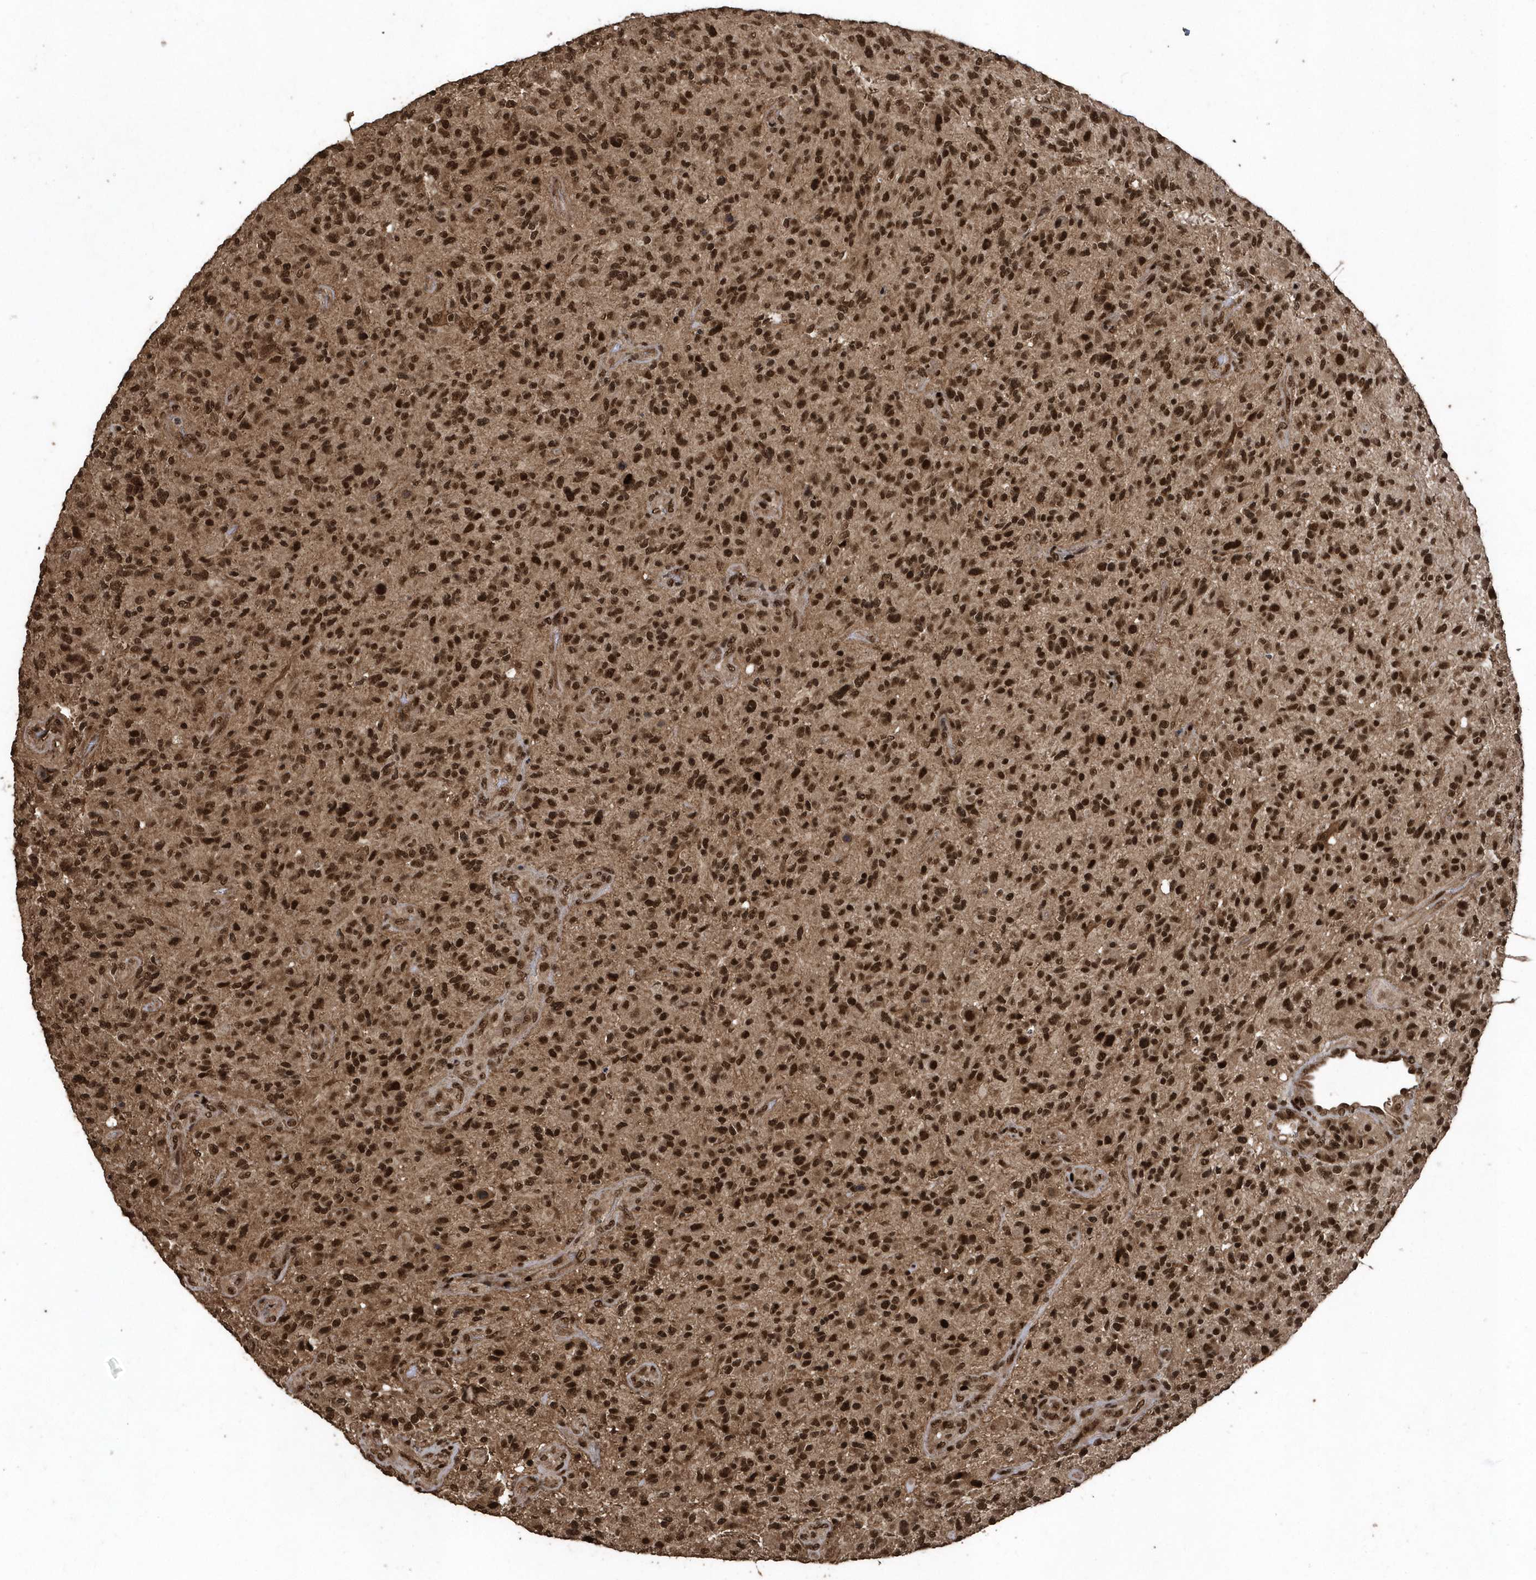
{"staining": {"intensity": "strong", "quantity": ">75%", "location": "nuclear"}, "tissue": "glioma", "cell_type": "Tumor cells", "image_type": "cancer", "snomed": [{"axis": "morphology", "description": "Glioma, malignant, High grade"}, {"axis": "topography", "description": "Brain"}], "caption": "Protein analysis of glioma tissue shows strong nuclear expression in approximately >75% of tumor cells.", "gene": "INTS12", "patient": {"sex": "male", "age": 47}}